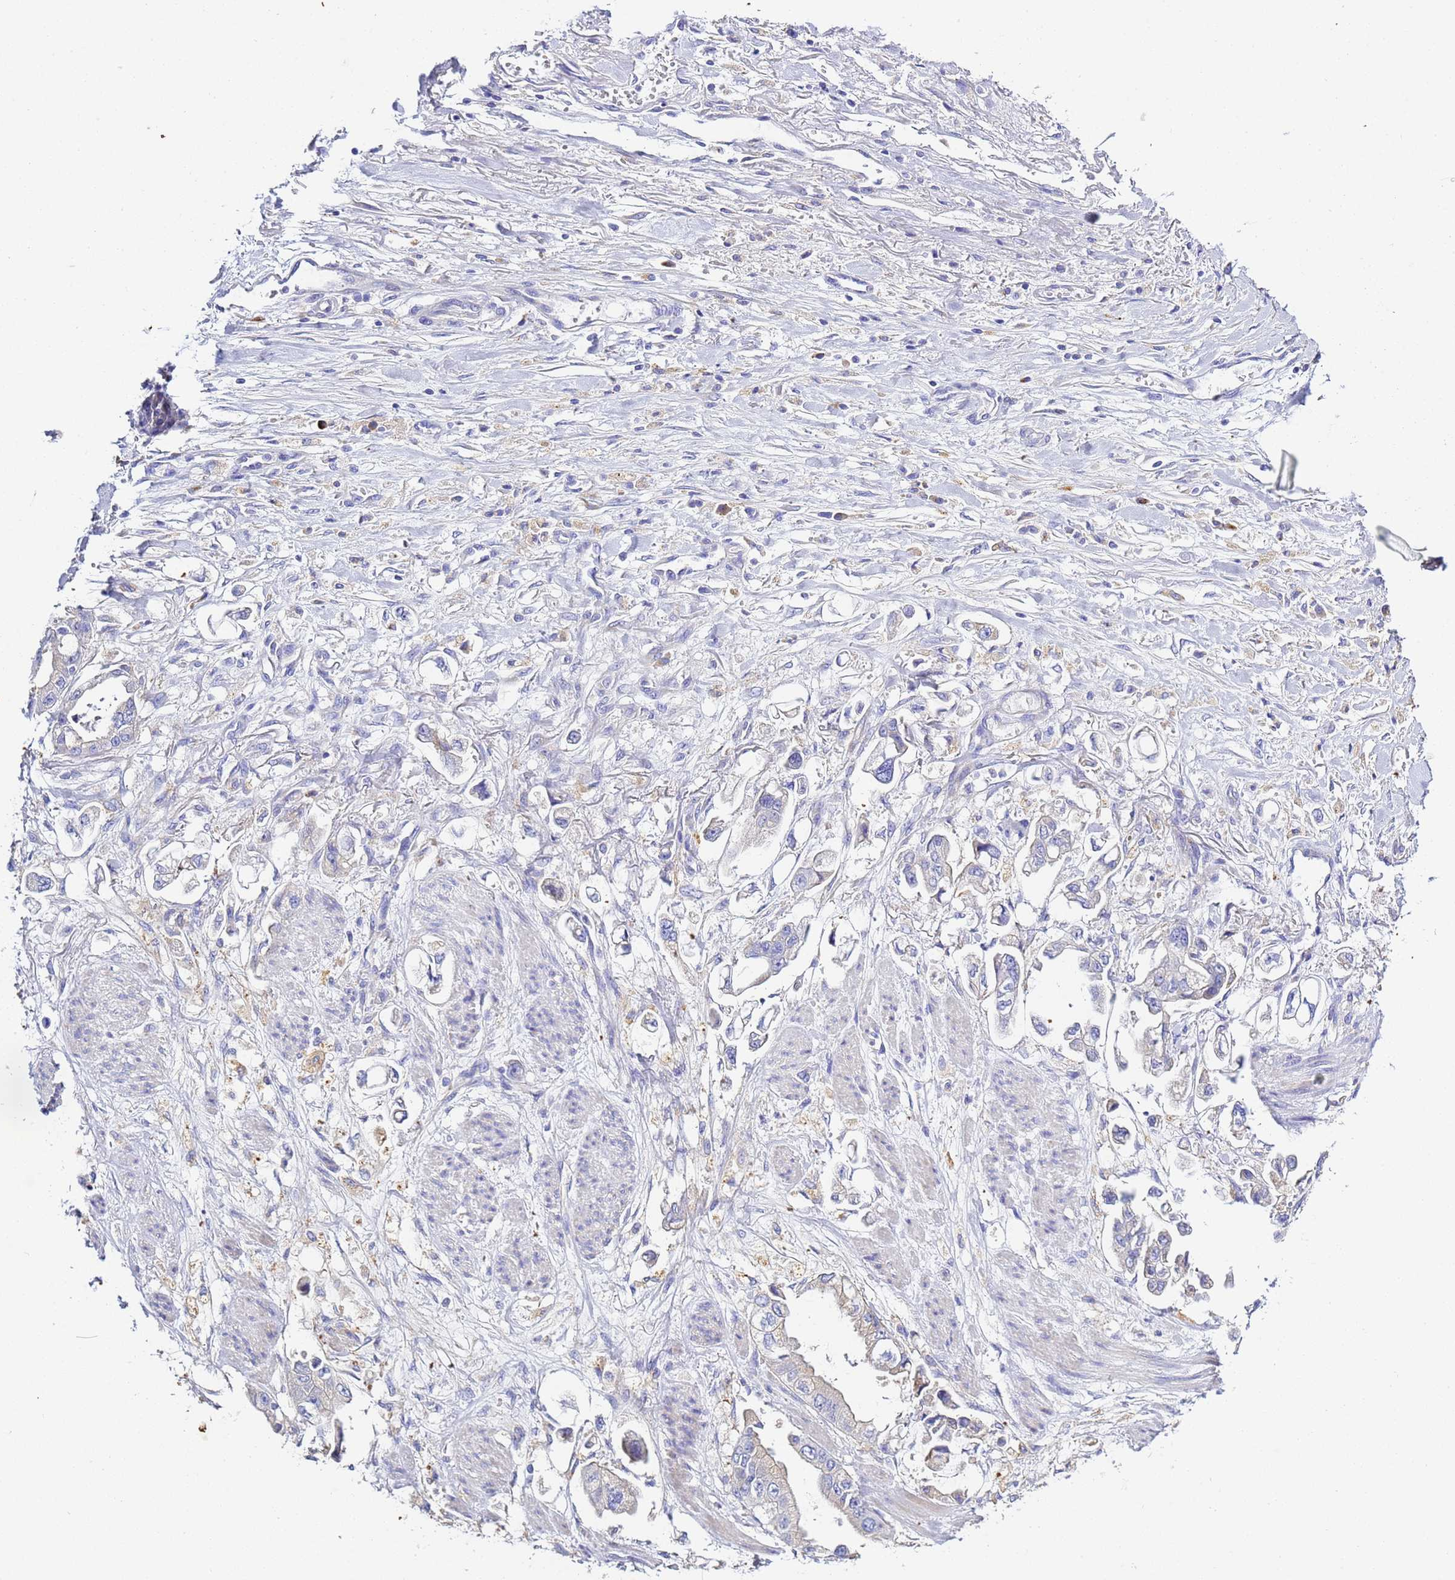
{"staining": {"intensity": "weak", "quantity": "25%-75%", "location": "cytoplasmic/membranous"}, "tissue": "stomach cancer", "cell_type": "Tumor cells", "image_type": "cancer", "snomed": [{"axis": "morphology", "description": "Adenocarcinoma, NOS"}, {"axis": "topography", "description": "Stomach"}], "caption": "Stomach adenocarcinoma stained with DAB immunohistochemistry (IHC) shows low levels of weak cytoplasmic/membranous staining in about 25%-75% of tumor cells. (IHC, brightfield microscopy, high magnification).", "gene": "VTI1B", "patient": {"sex": "male", "age": 62}}